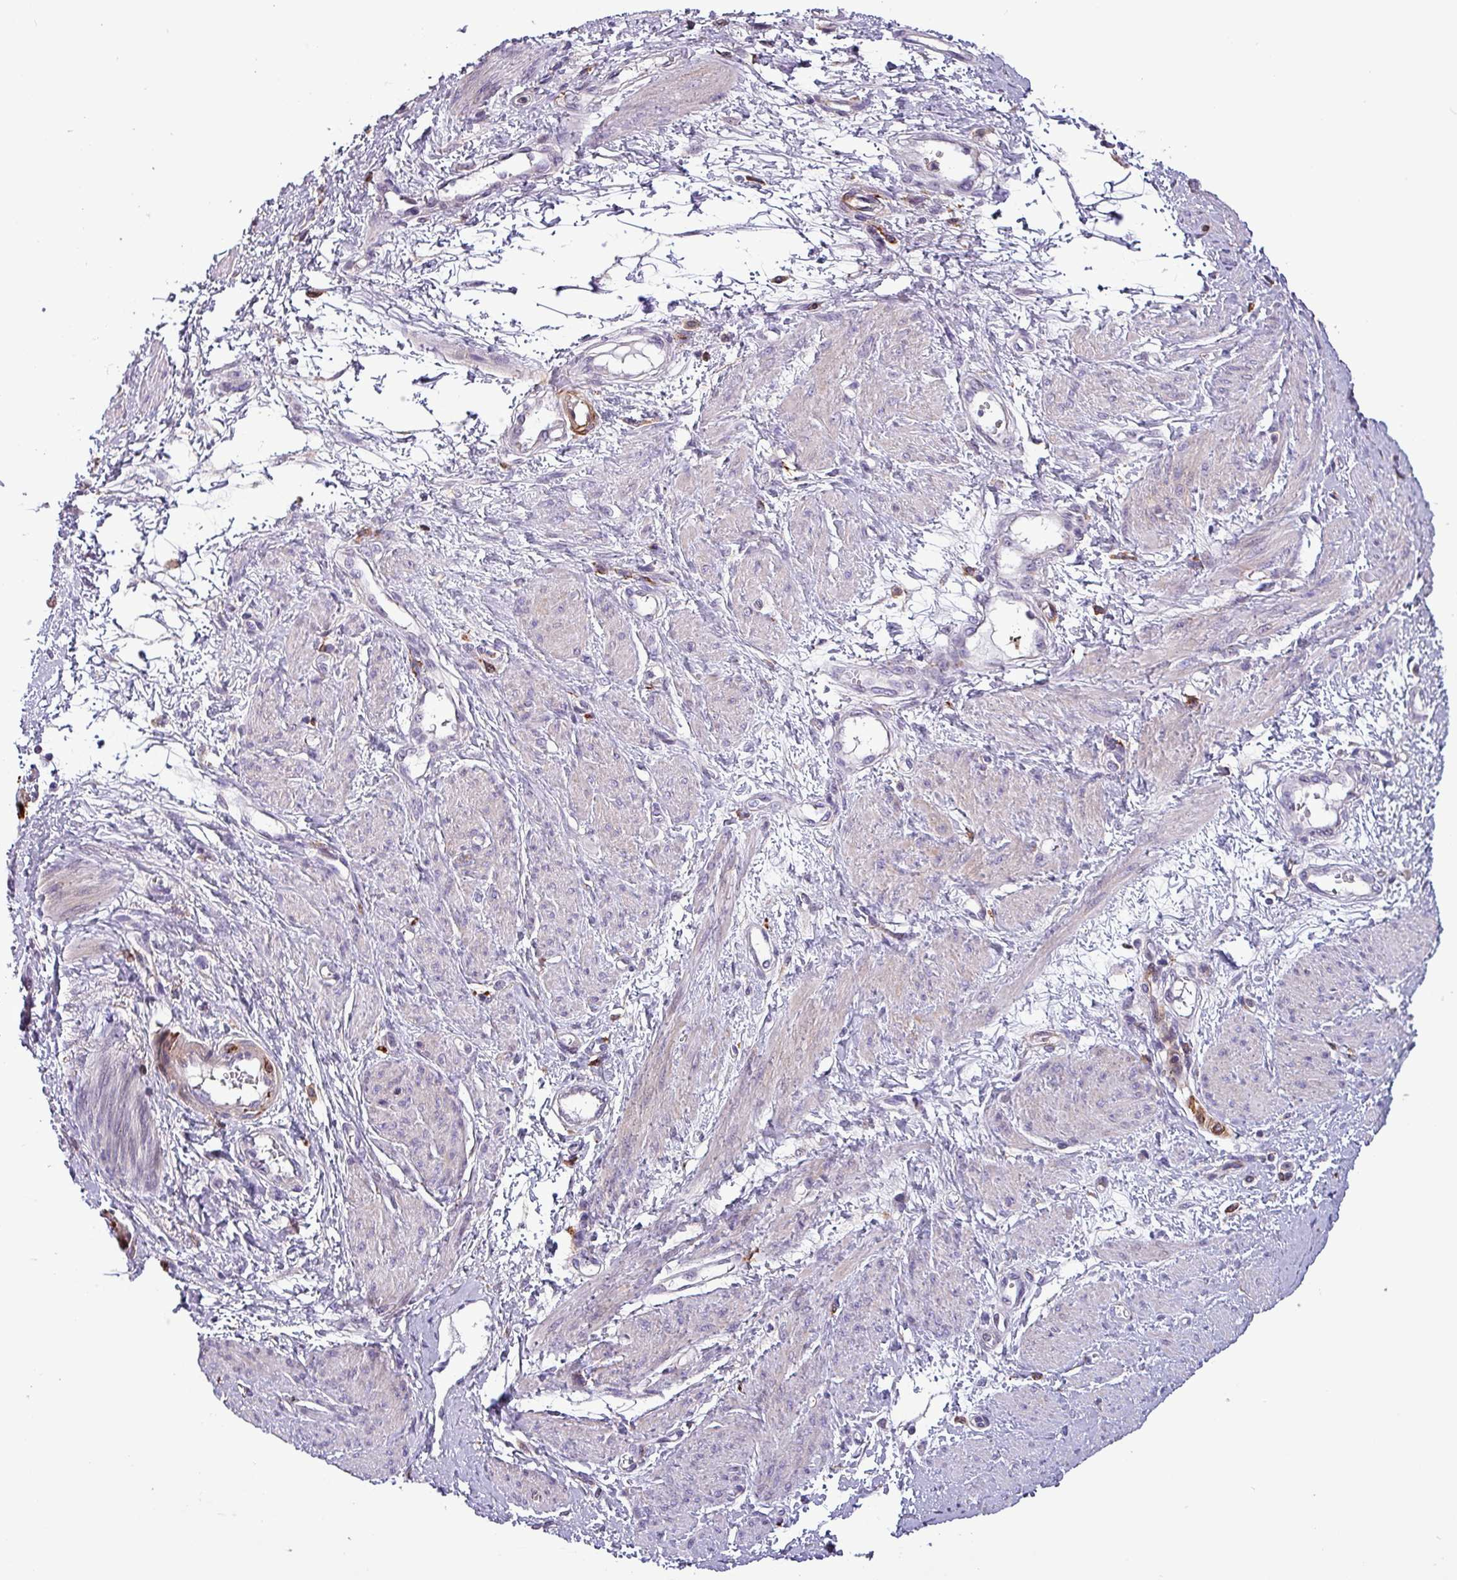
{"staining": {"intensity": "moderate", "quantity": "<25%", "location": "cytoplasmic/membranous"}, "tissue": "smooth muscle", "cell_type": "Smooth muscle cells", "image_type": "normal", "snomed": [{"axis": "morphology", "description": "Normal tissue, NOS"}, {"axis": "topography", "description": "Smooth muscle"}, {"axis": "topography", "description": "Uterus"}], "caption": "Immunohistochemistry (IHC) micrograph of unremarkable smooth muscle: human smooth muscle stained using immunohistochemistry (IHC) displays low levels of moderate protein expression localized specifically in the cytoplasmic/membranous of smooth muscle cells, appearing as a cytoplasmic/membranous brown color.", "gene": "SCIN", "patient": {"sex": "female", "age": 39}}